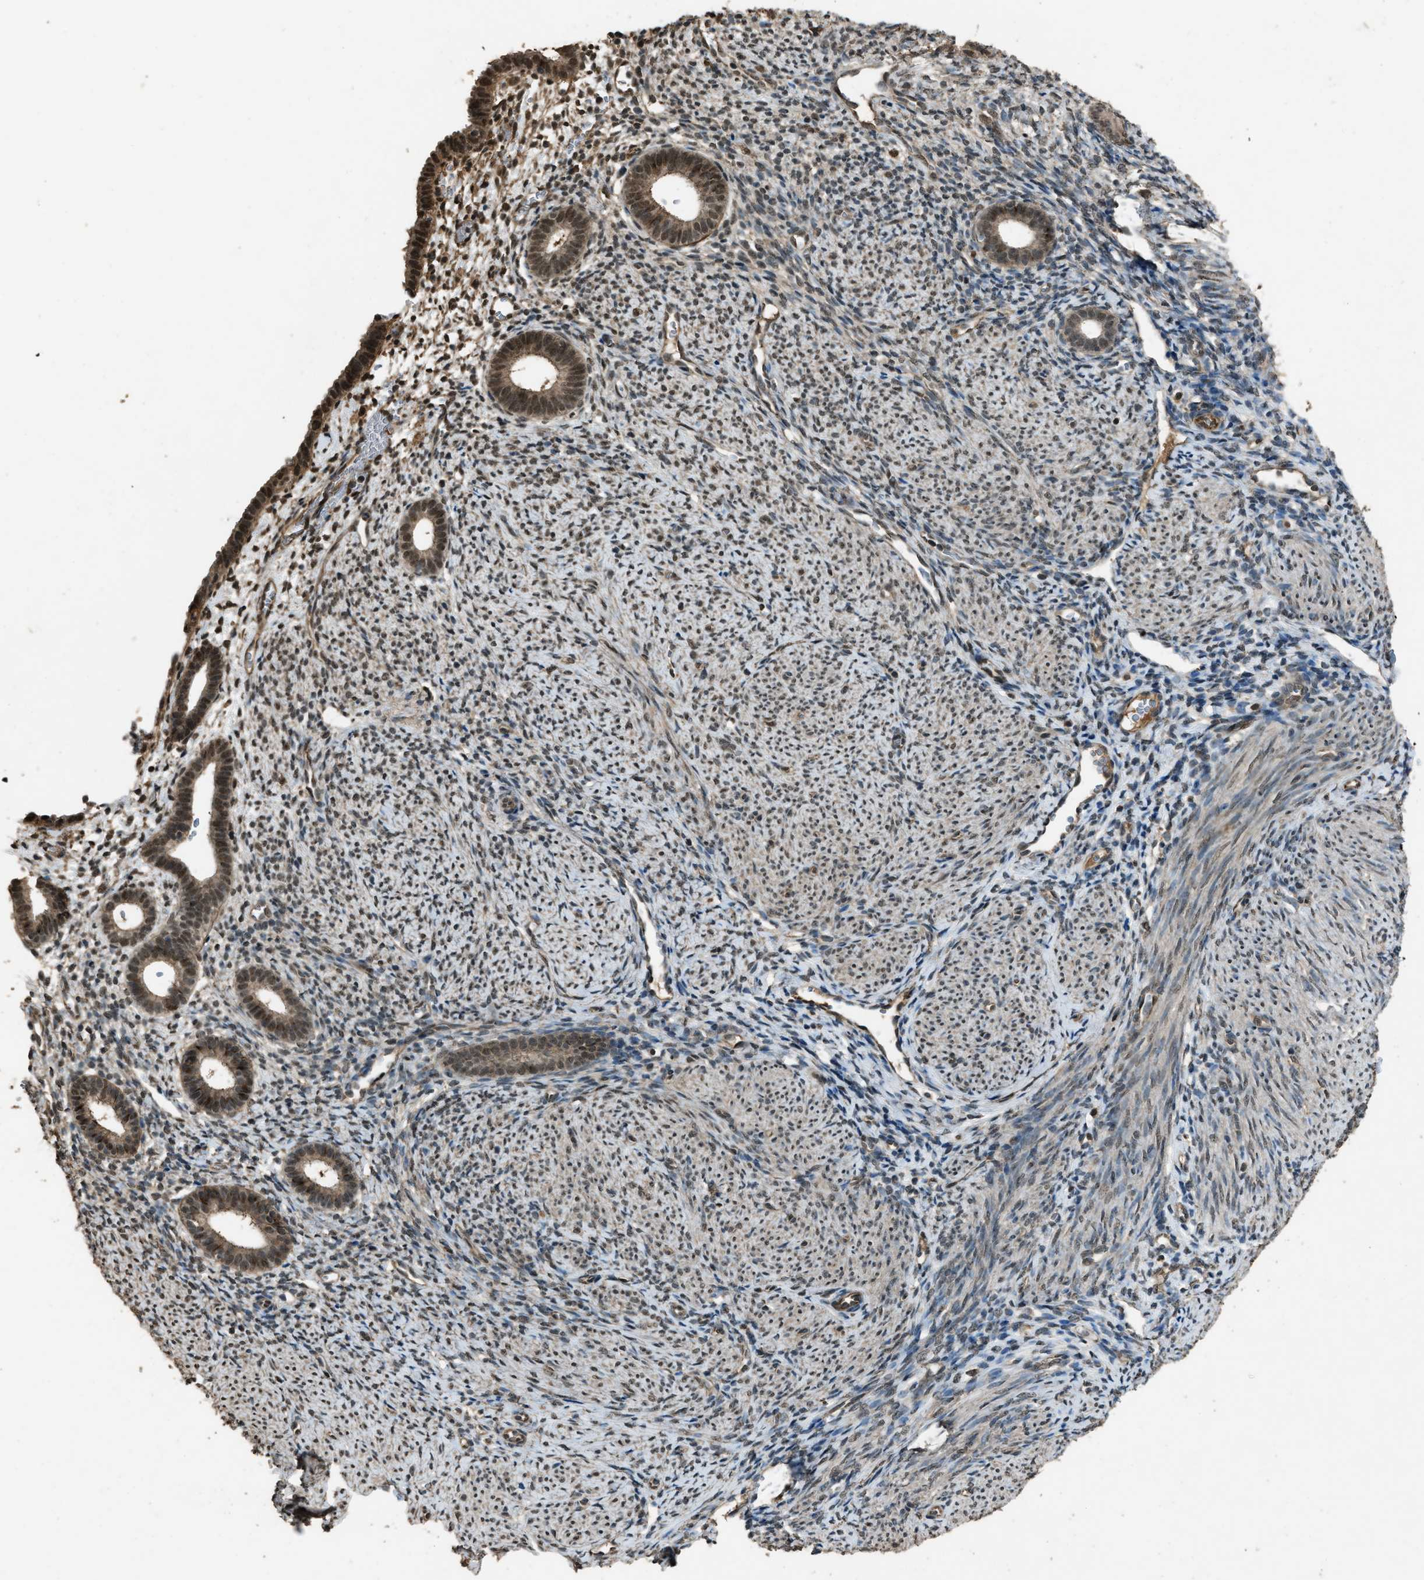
{"staining": {"intensity": "weak", "quantity": "25%-75%", "location": "nuclear"}, "tissue": "endometrium", "cell_type": "Cells in endometrial stroma", "image_type": "normal", "snomed": [{"axis": "morphology", "description": "Normal tissue, NOS"}, {"axis": "morphology", "description": "Adenocarcinoma, NOS"}, {"axis": "topography", "description": "Endometrium"}], "caption": "Brown immunohistochemical staining in normal human endometrium demonstrates weak nuclear expression in about 25%-75% of cells in endometrial stroma.", "gene": "SERTAD2", "patient": {"sex": "female", "age": 57}}